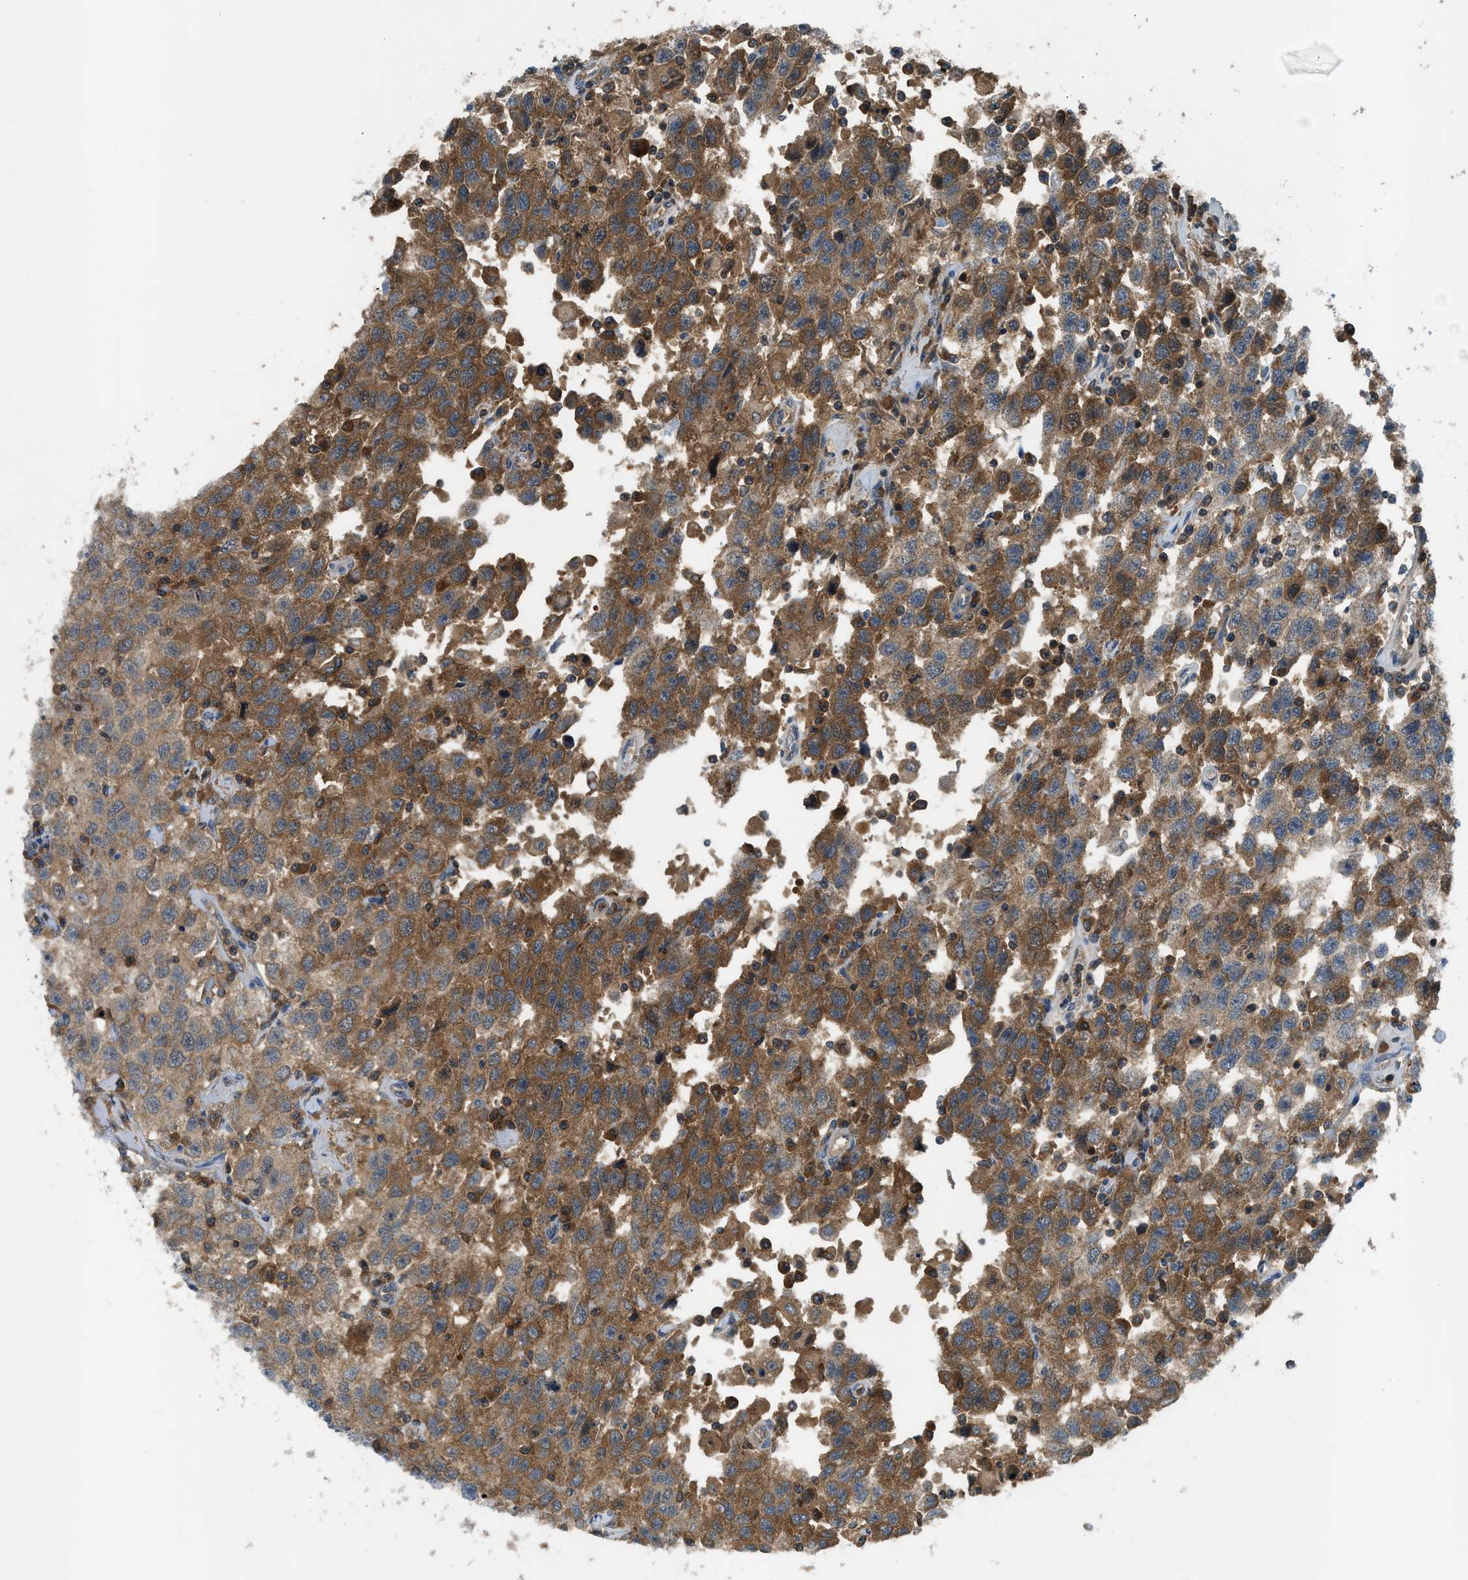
{"staining": {"intensity": "moderate", "quantity": ">75%", "location": "cytoplasmic/membranous"}, "tissue": "testis cancer", "cell_type": "Tumor cells", "image_type": "cancer", "snomed": [{"axis": "morphology", "description": "Seminoma, NOS"}, {"axis": "topography", "description": "Testis"}], "caption": "Protein analysis of seminoma (testis) tissue demonstrates moderate cytoplasmic/membranous expression in approximately >75% of tumor cells. The staining was performed using DAB (3,3'-diaminobenzidine) to visualize the protein expression in brown, while the nuclei were stained in blue with hematoxylin (Magnification: 20x).", "gene": "PAFAH2", "patient": {"sex": "male", "age": 41}}